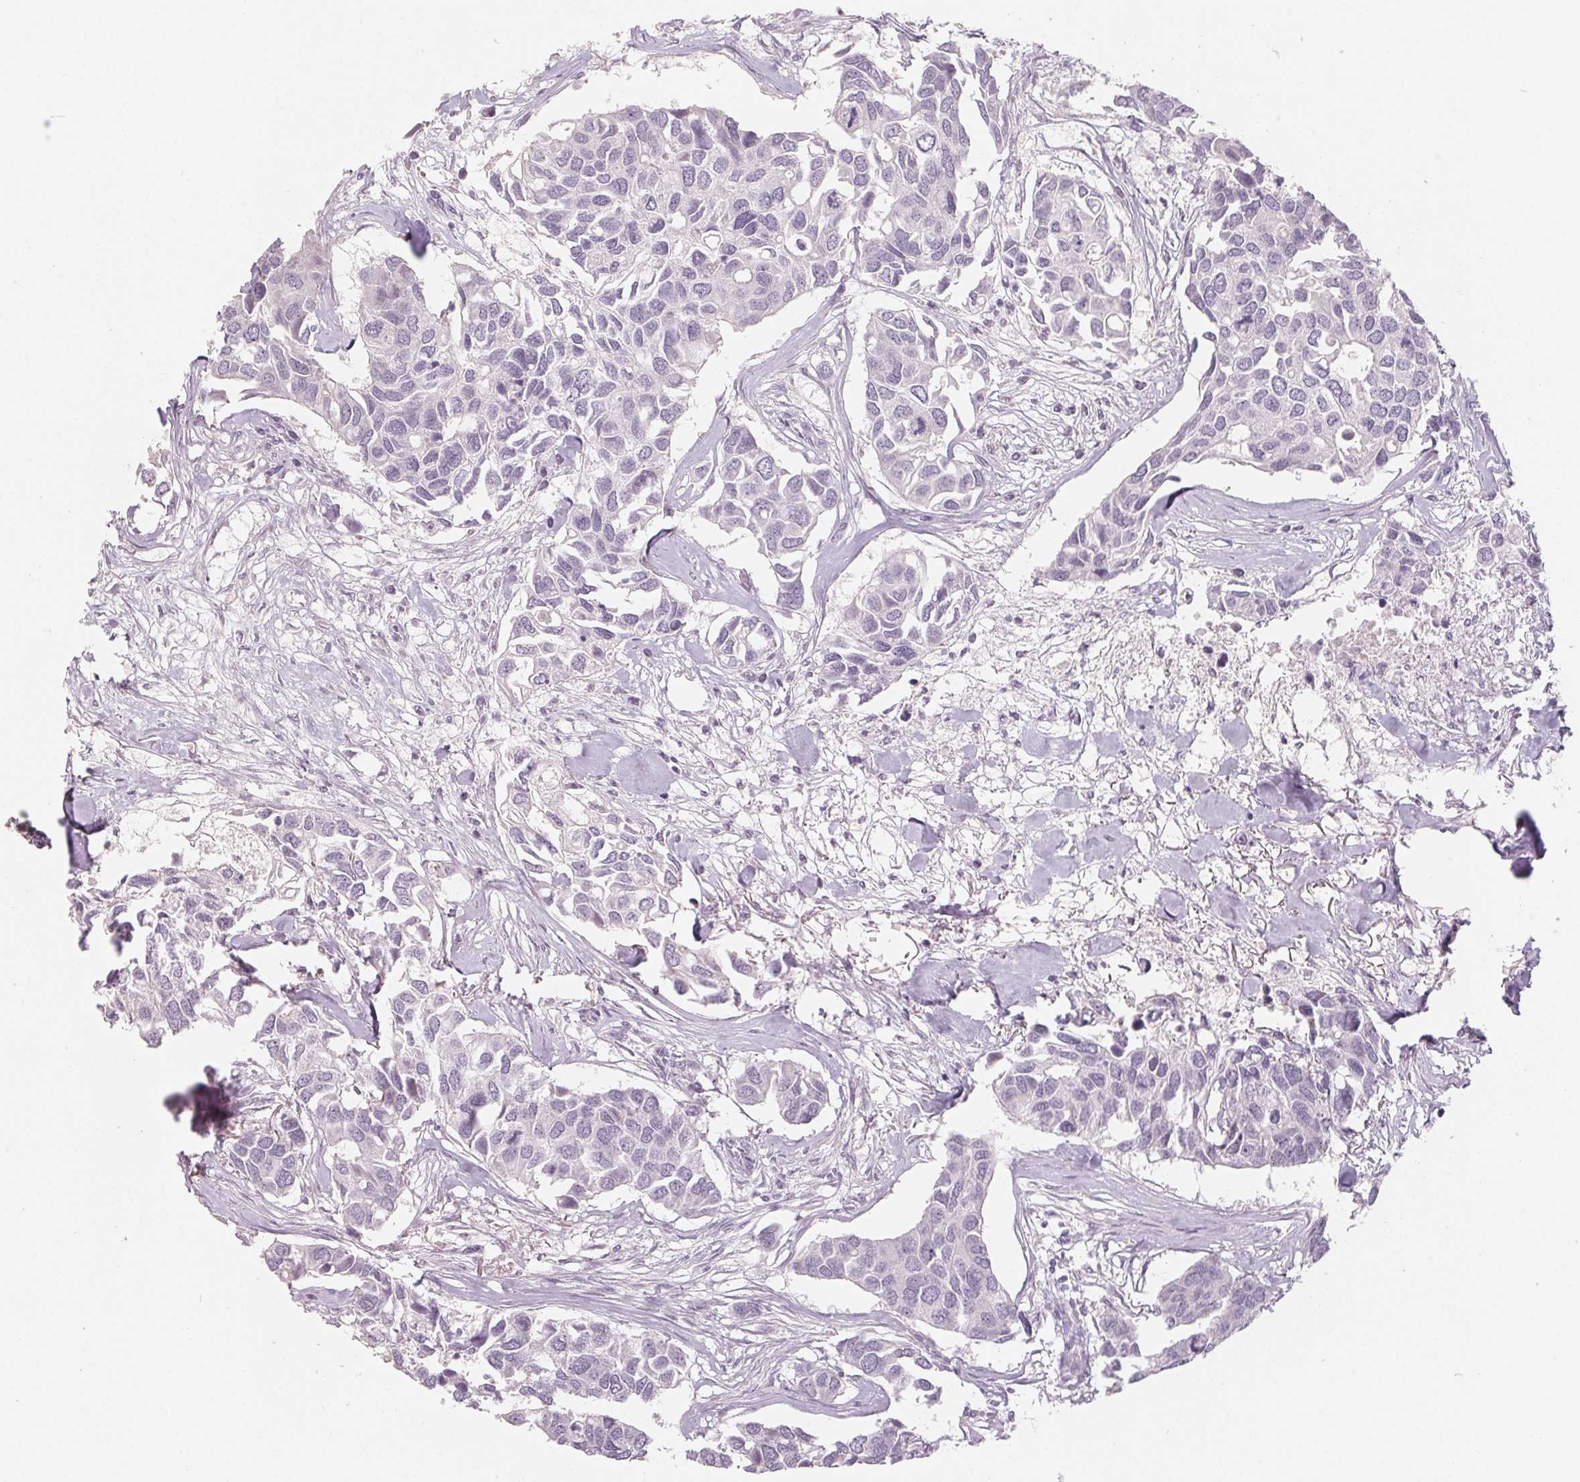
{"staining": {"intensity": "negative", "quantity": "none", "location": "none"}, "tissue": "breast cancer", "cell_type": "Tumor cells", "image_type": "cancer", "snomed": [{"axis": "morphology", "description": "Duct carcinoma"}, {"axis": "topography", "description": "Breast"}], "caption": "A histopathology image of infiltrating ductal carcinoma (breast) stained for a protein exhibits no brown staining in tumor cells.", "gene": "ZBBX", "patient": {"sex": "female", "age": 83}}